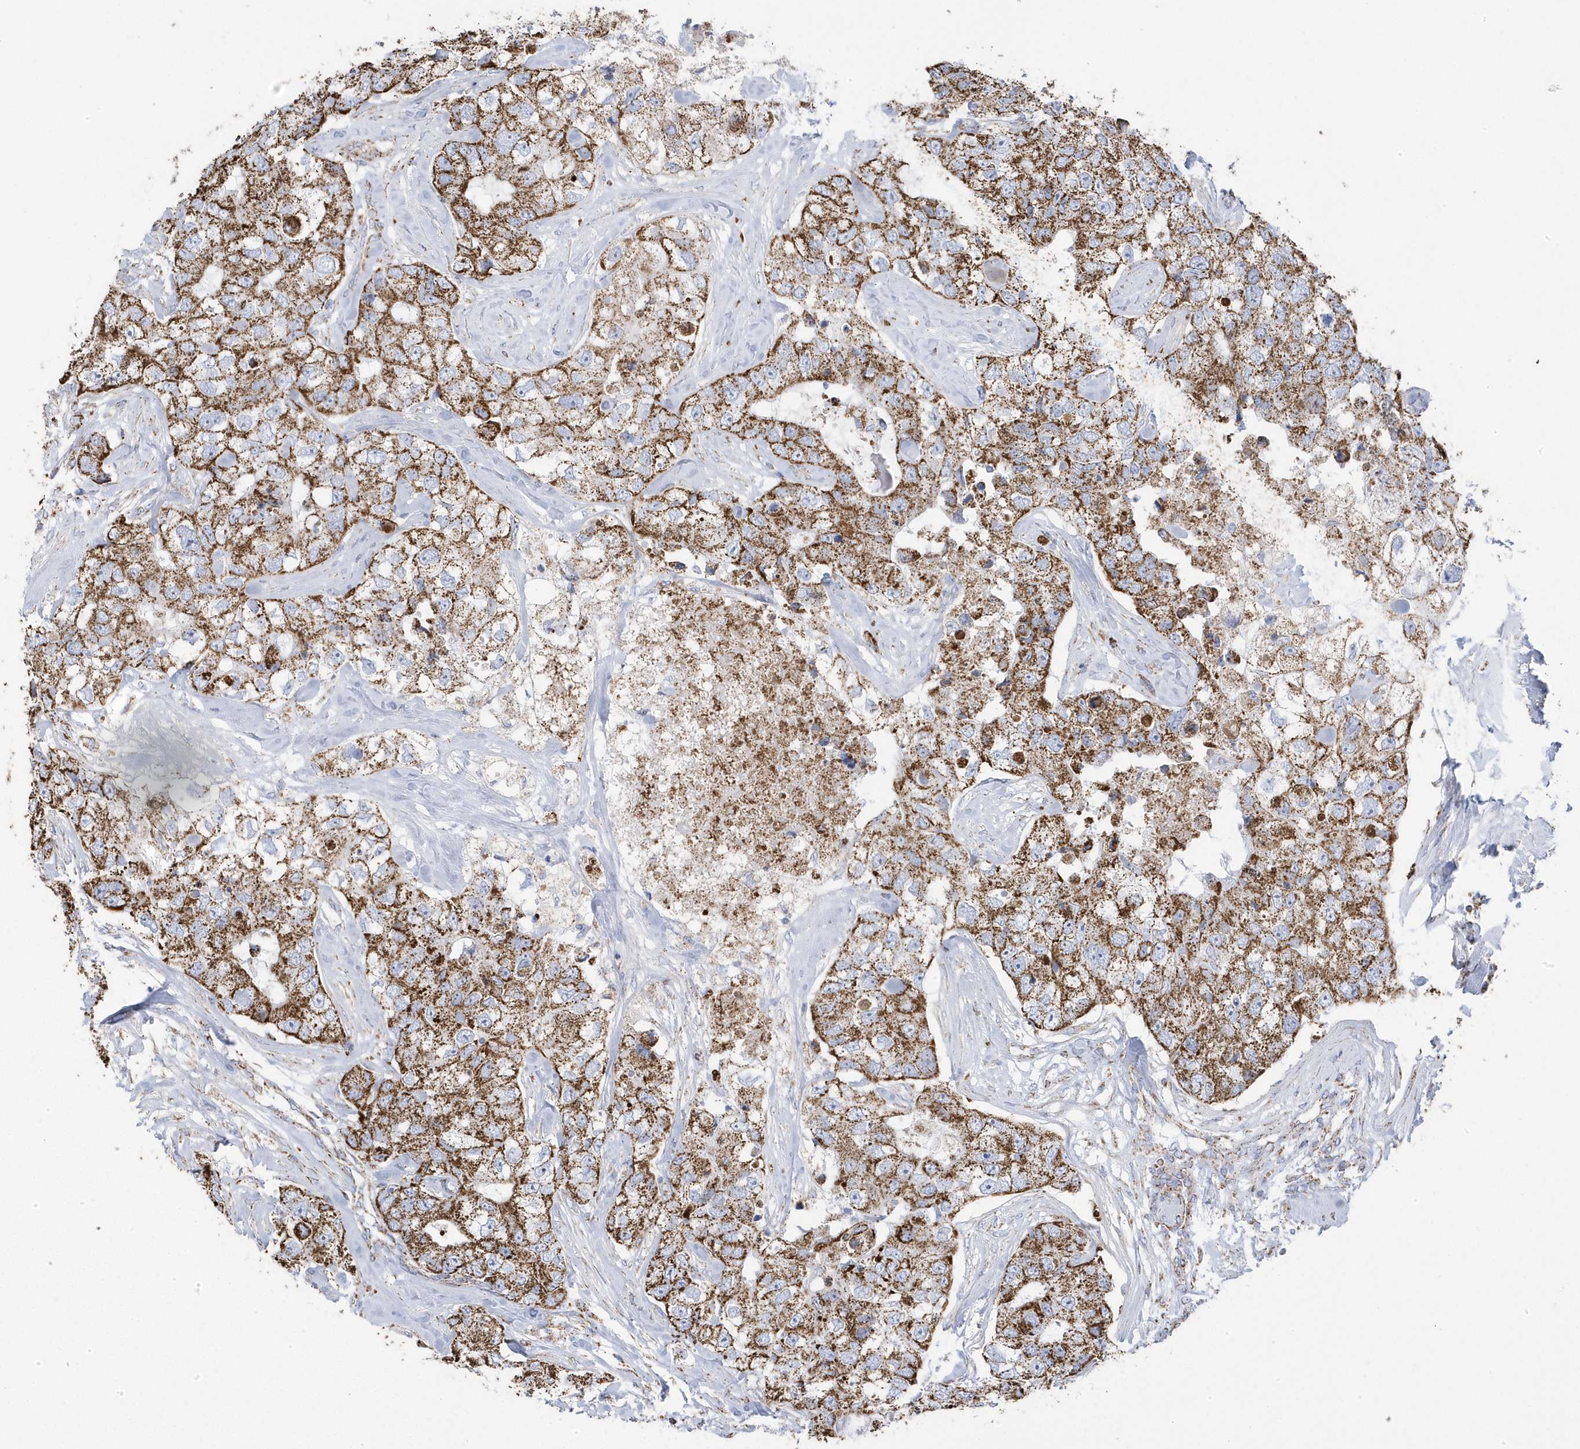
{"staining": {"intensity": "strong", "quantity": ">75%", "location": "cytoplasmic/membranous"}, "tissue": "breast cancer", "cell_type": "Tumor cells", "image_type": "cancer", "snomed": [{"axis": "morphology", "description": "Duct carcinoma"}, {"axis": "topography", "description": "Breast"}], "caption": "IHC of human breast cancer (infiltrating ductal carcinoma) exhibits high levels of strong cytoplasmic/membranous positivity in about >75% of tumor cells.", "gene": "GTPBP8", "patient": {"sex": "female", "age": 62}}